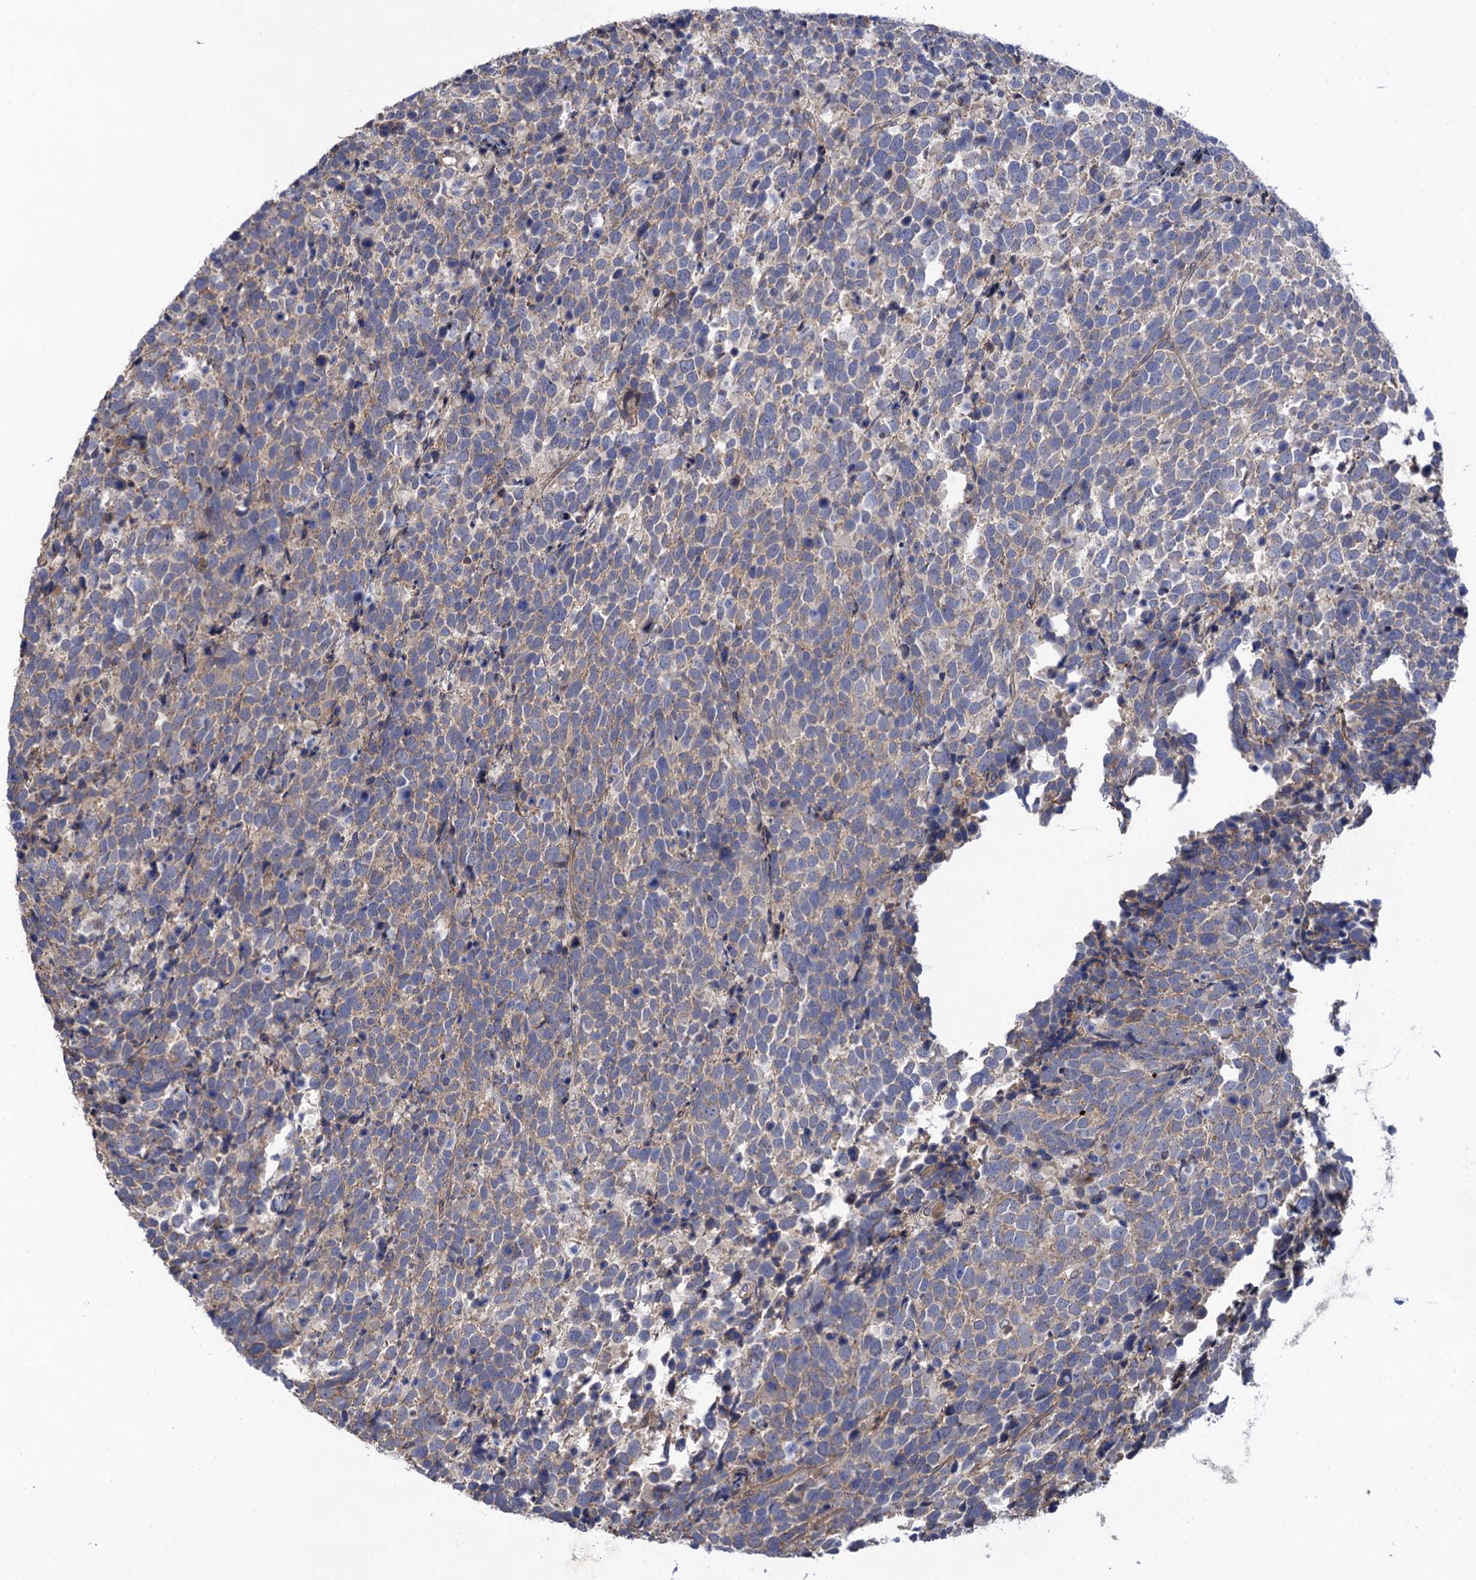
{"staining": {"intensity": "weak", "quantity": "25%-75%", "location": "cytoplasmic/membranous"}, "tissue": "urothelial cancer", "cell_type": "Tumor cells", "image_type": "cancer", "snomed": [{"axis": "morphology", "description": "Urothelial carcinoma, High grade"}, {"axis": "topography", "description": "Urinary bladder"}], "caption": "Human urothelial cancer stained for a protein (brown) reveals weak cytoplasmic/membranous positive staining in about 25%-75% of tumor cells.", "gene": "WDR88", "patient": {"sex": "female", "age": 82}}